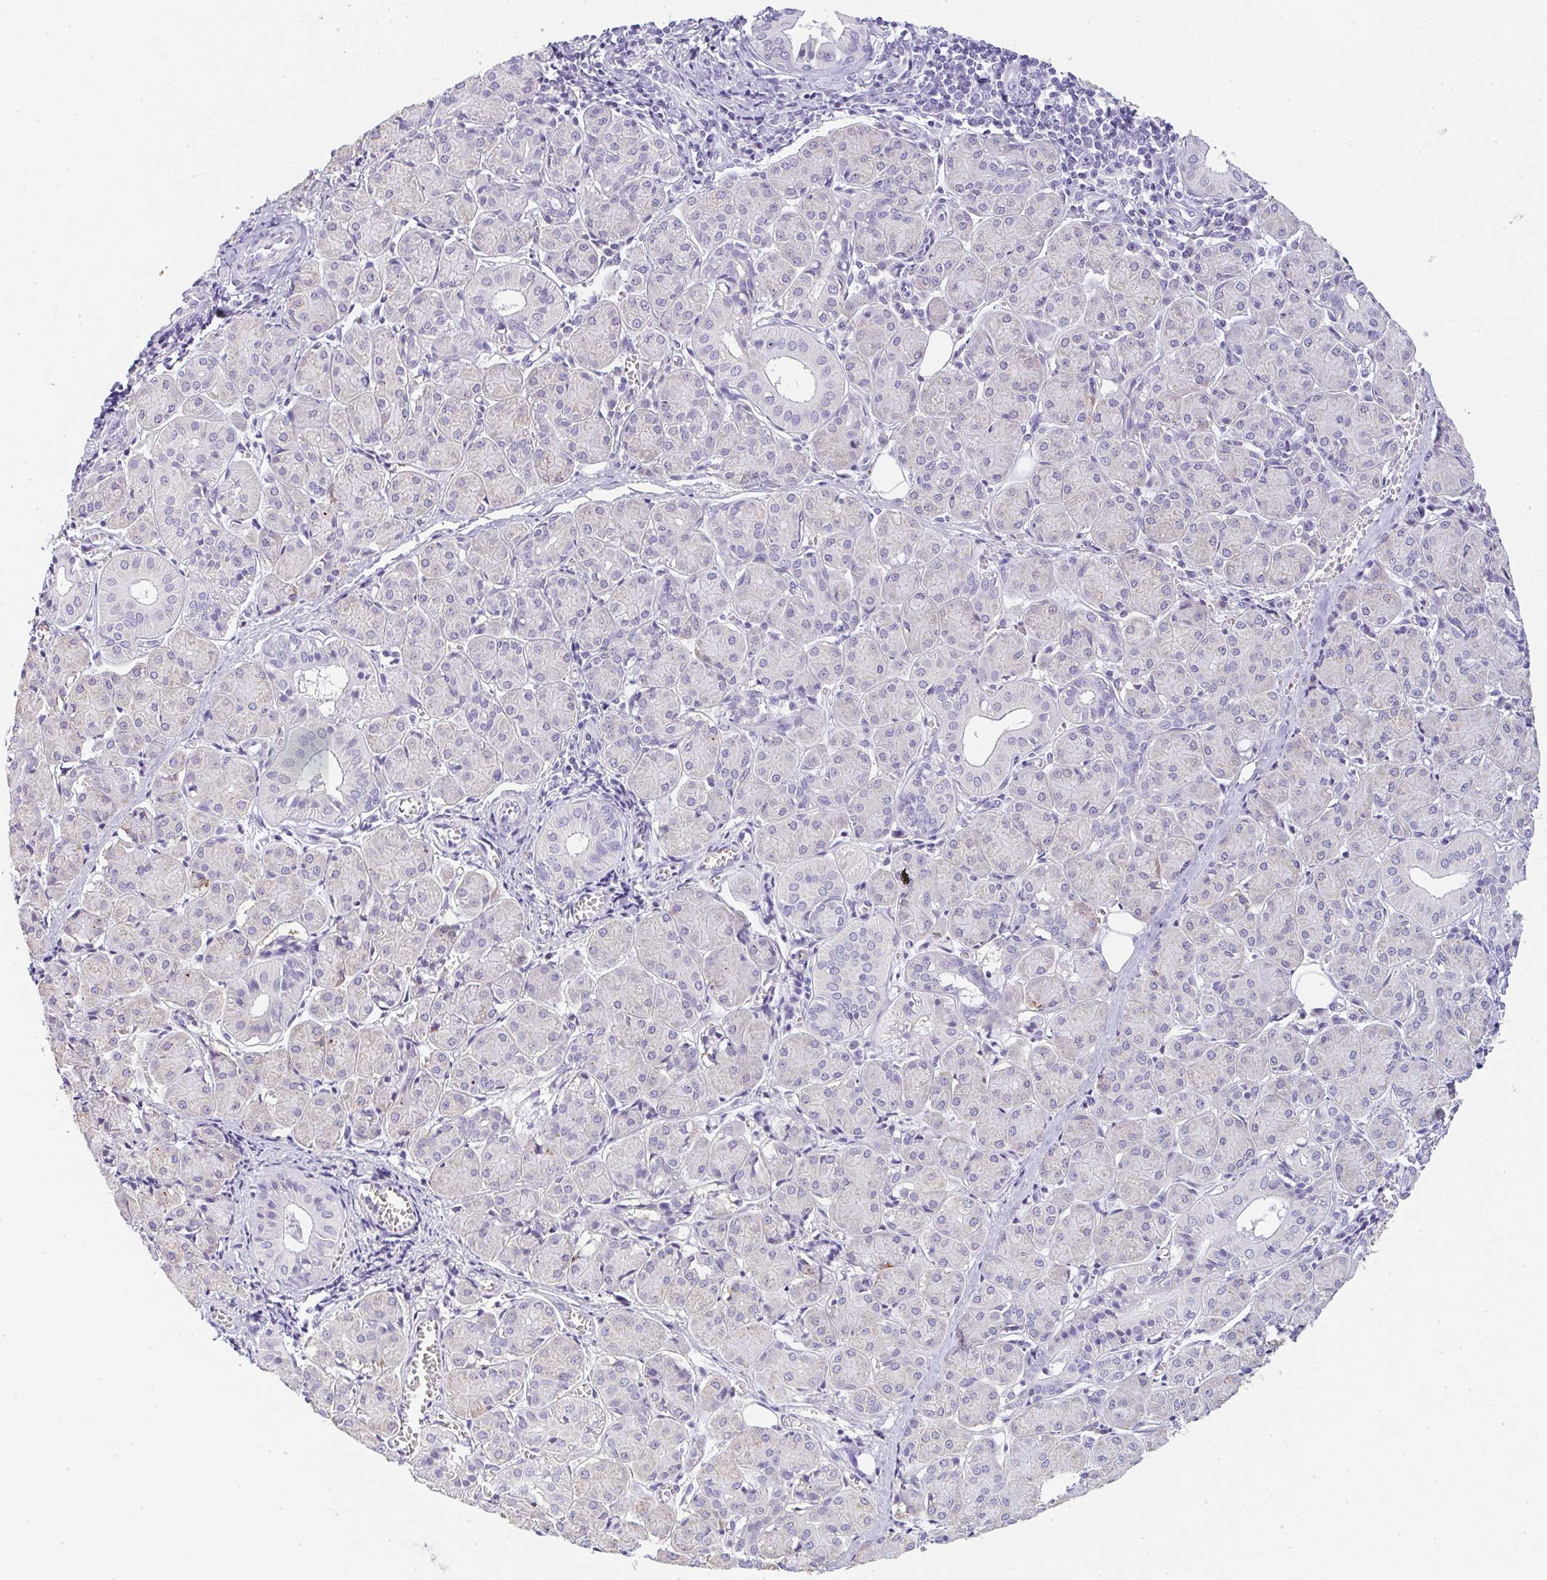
{"staining": {"intensity": "negative", "quantity": "none", "location": "none"}, "tissue": "salivary gland", "cell_type": "Glandular cells", "image_type": "normal", "snomed": [{"axis": "morphology", "description": "Normal tissue, NOS"}, {"axis": "morphology", "description": "Inflammation, NOS"}, {"axis": "topography", "description": "Lymph node"}, {"axis": "topography", "description": "Salivary gland"}], "caption": "A high-resolution histopathology image shows immunohistochemistry (IHC) staining of normal salivary gland, which displays no significant staining in glandular cells.", "gene": "LPAR4", "patient": {"sex": "male", "age": 3}}